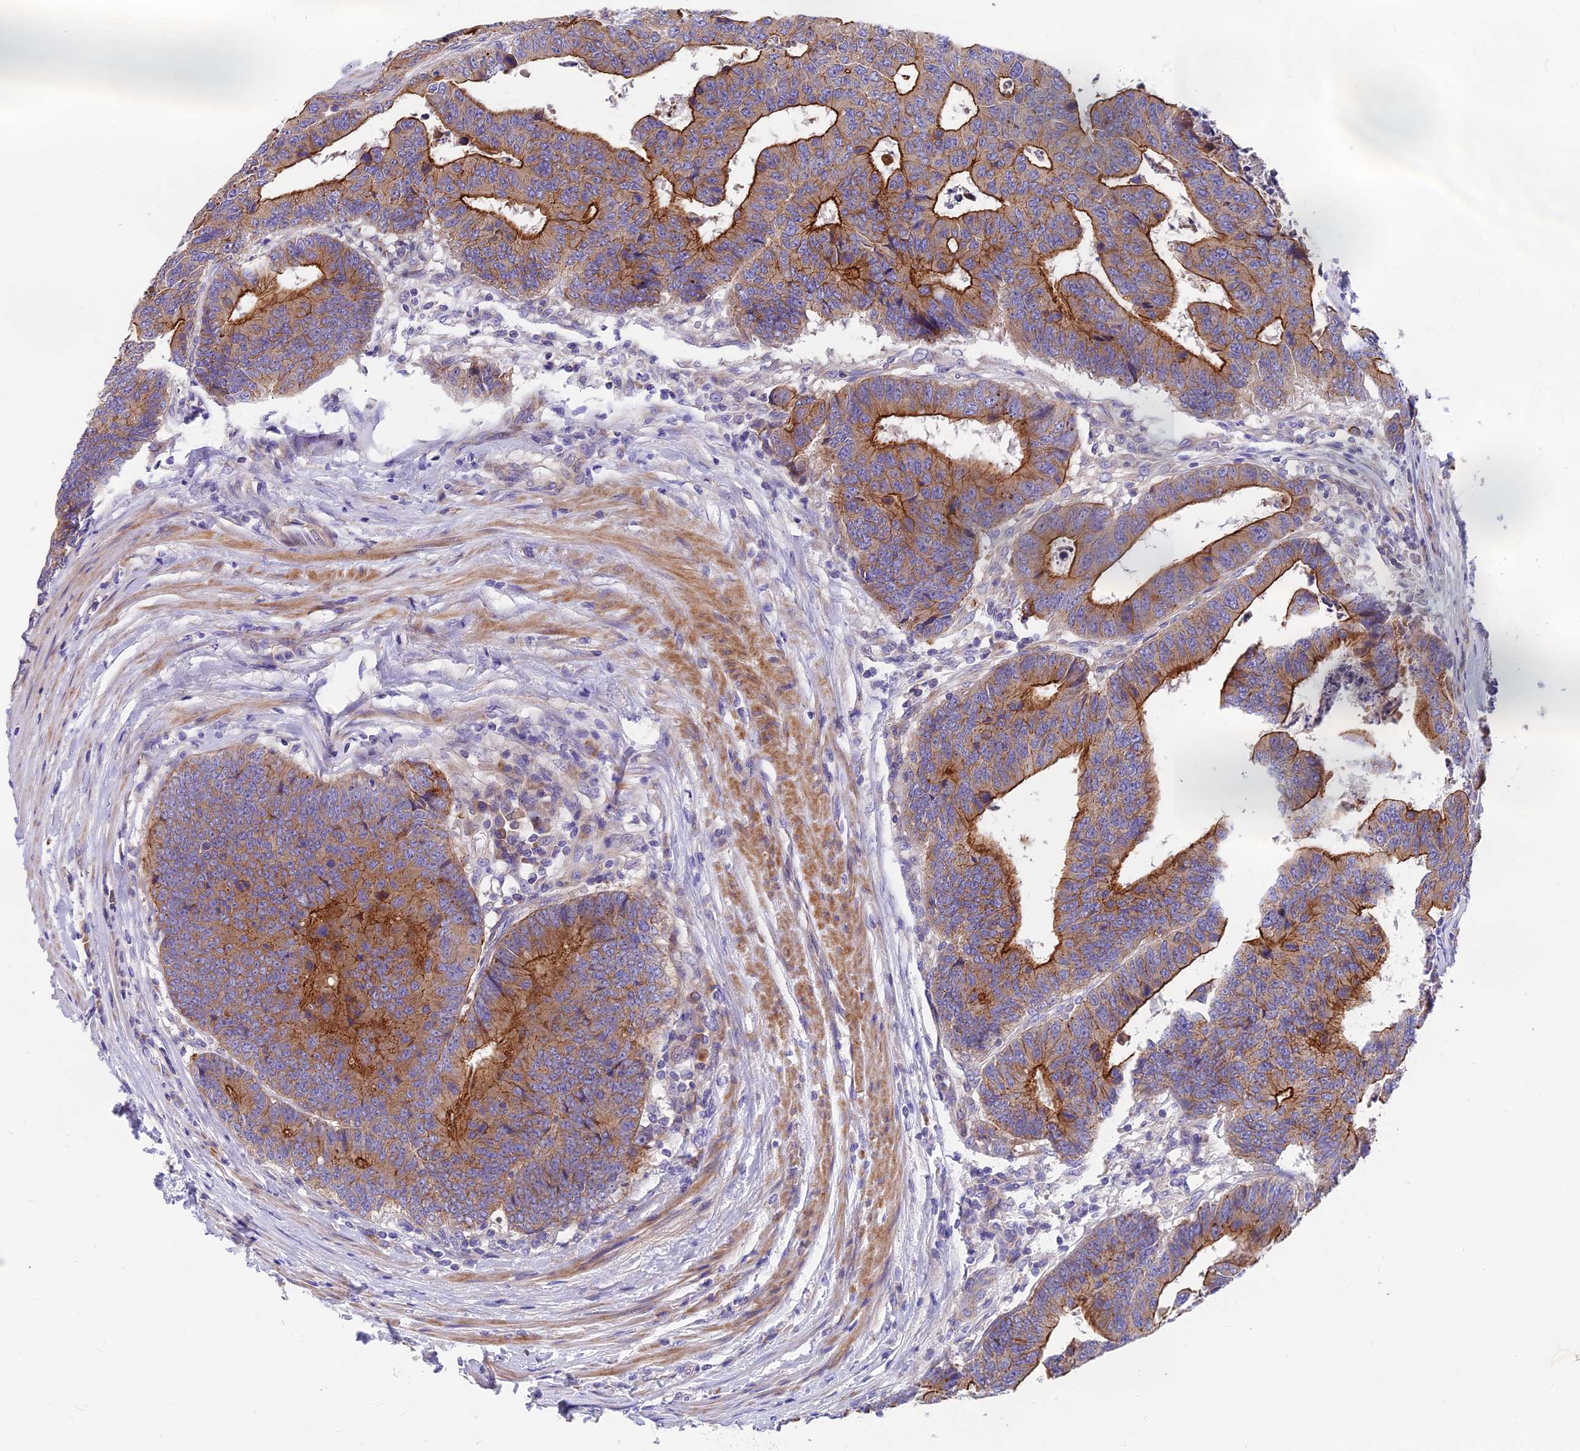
{"staining": {"intensity": "strong", "quantity": ">75%", "location": "cytoplasmic/membranous"}, "tissue": "colorectal cancer", "cell_type": "Tumor cells", "image_type": "cancer", "snomed": [{"axis": "morphology", "description": "Adenocarcinoma, NOS"}, {"axis": "topography", "description": "Rectum"}], "caption": "The photomicrograph reveals immunohistochemical staining of colorectal cancer (adenocarcinoma). There is strong cytoplasmic/membranous expression is identified in about >75% of tumor cells.", "gene": "MVB12A", "patient": {"sex": "male", "age": 84}}